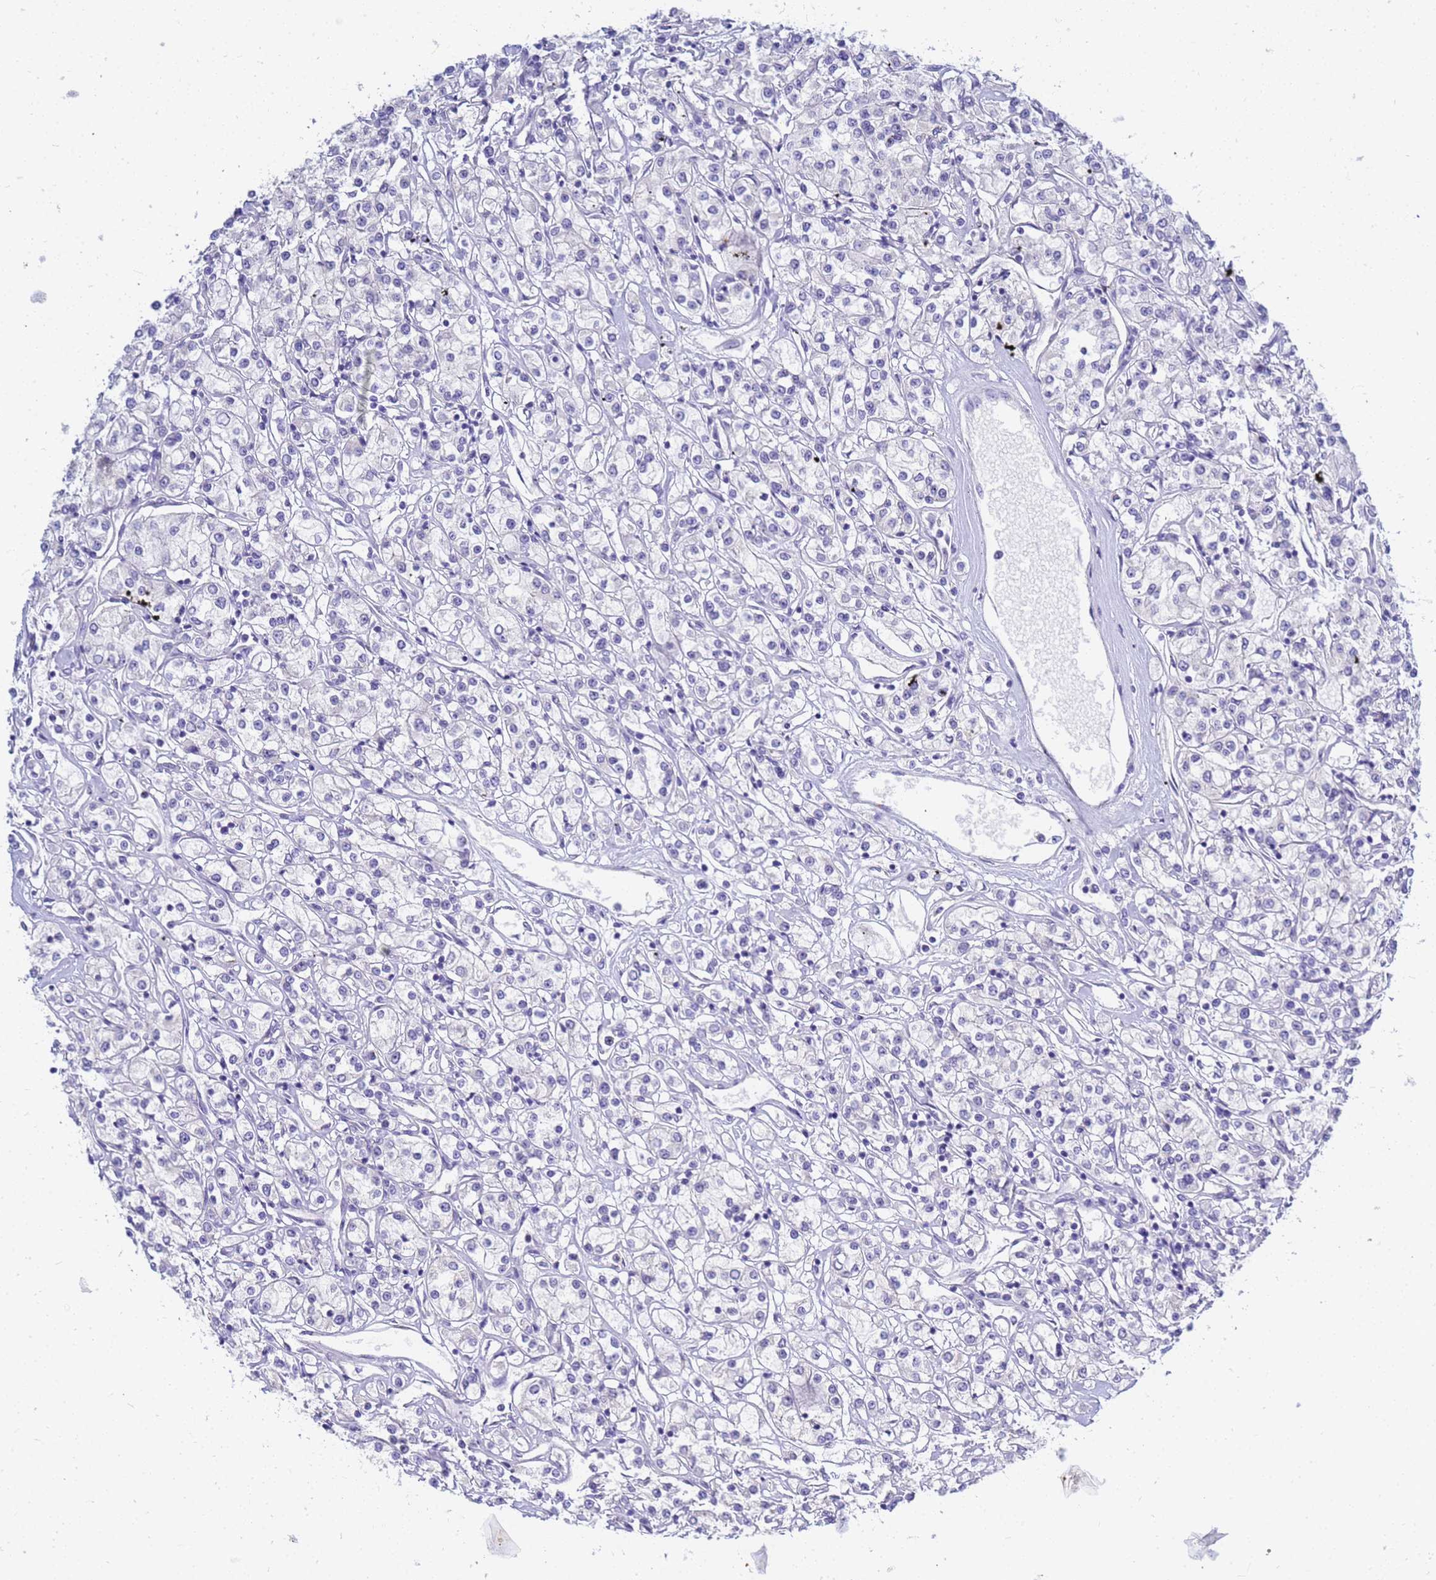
{"staining": {"intensity": "negative", "quantity": "none", "location": "none"}, "tissue": "renal cancer", "cell_type": "Tumor cells", "image_type": "cancer", "snomed": [{"axis": "morphology", "description": "Adenocarcinoma, NOS"}, {"axis": "topography", "description": "Kidney"}], "caption": "Human renal cancer stained for a protein using immunohistochemistry displays no positivity in tumor cells.", "gene": "B3GNT8", "patient": {"sex": "female", "age": 59}}